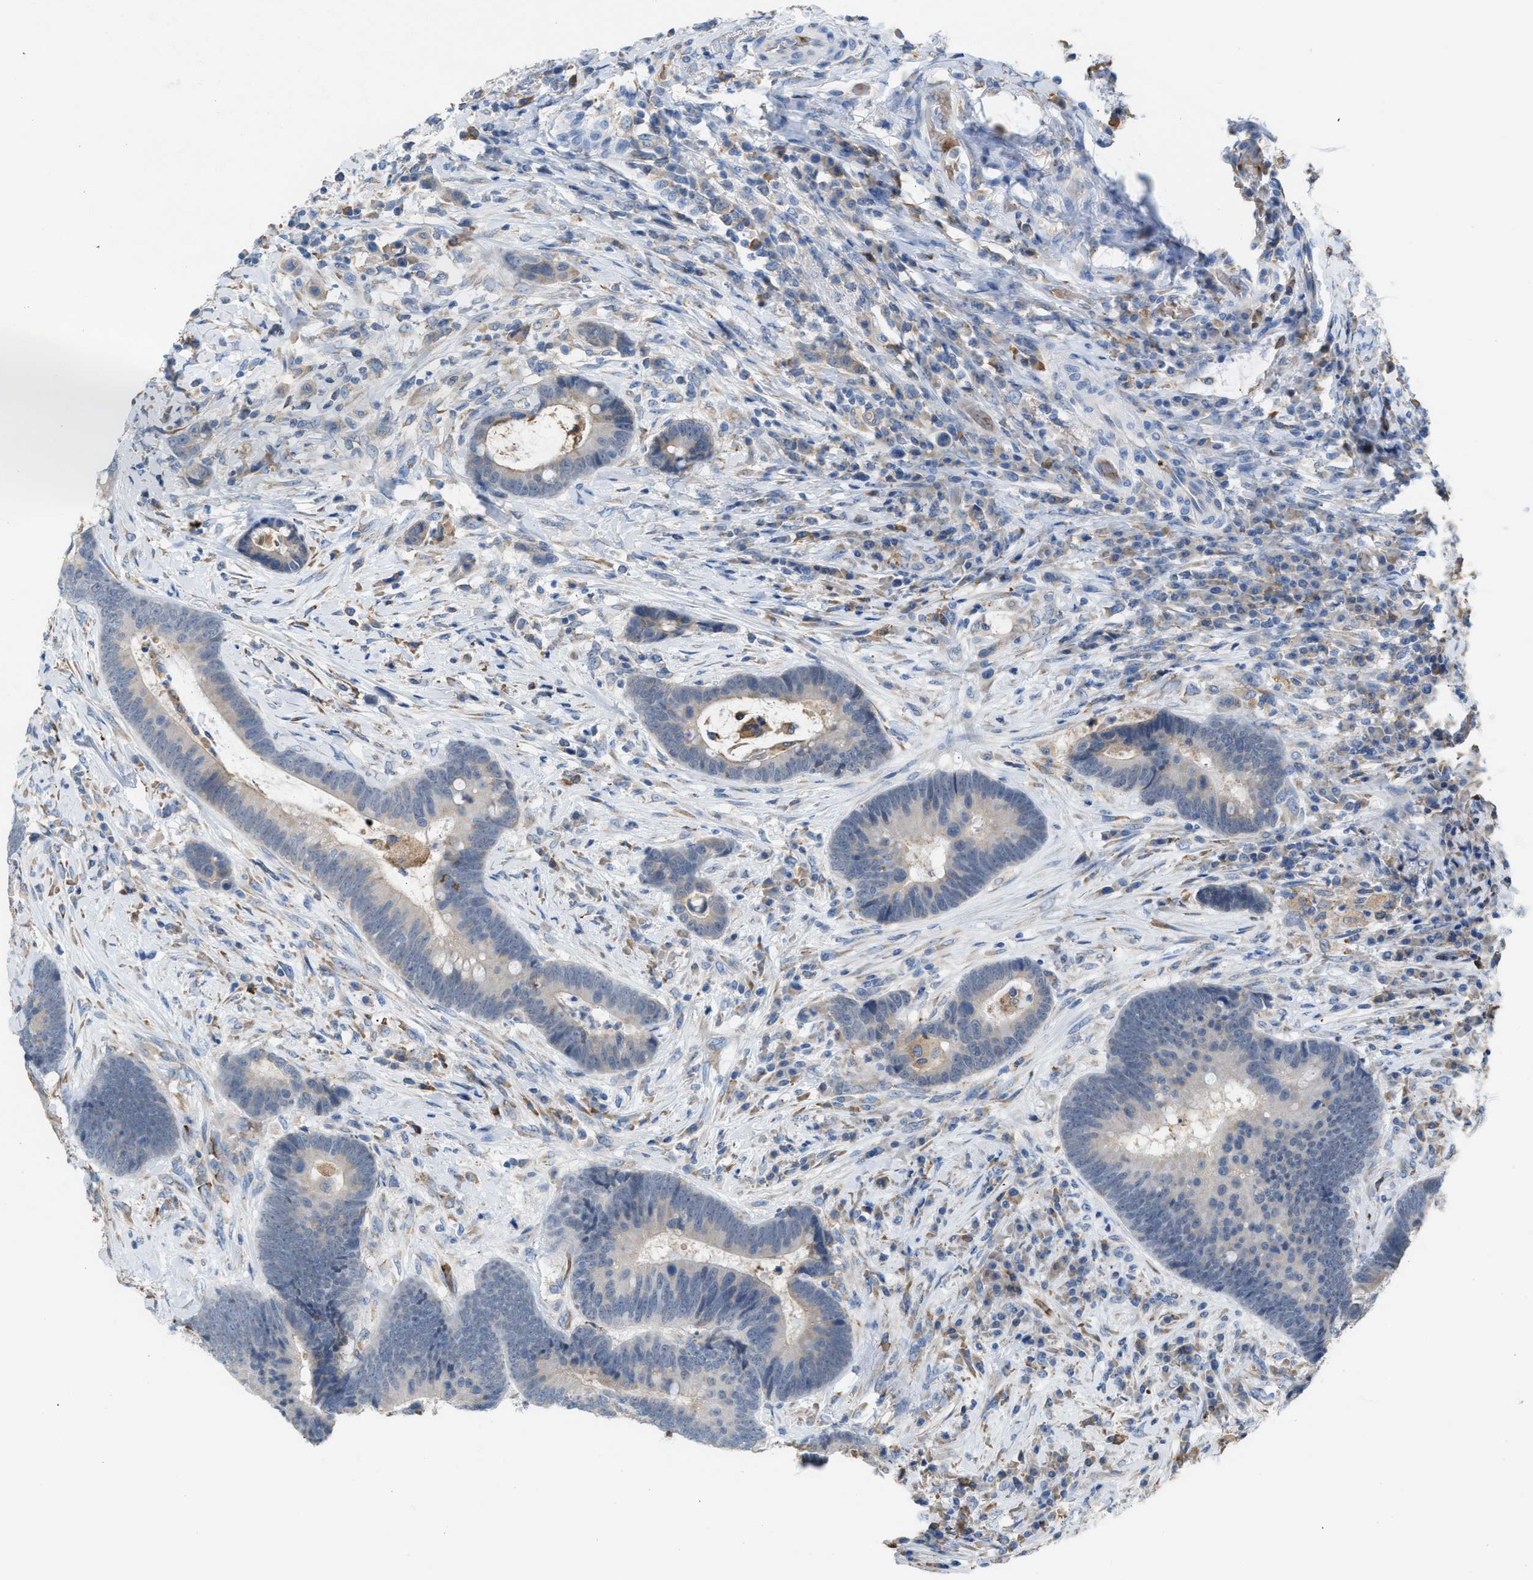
{"staining": {"intensity": "negative", "quantity": "none", "location": "none"}, "tissue": "colorectal cancer", "cell_type": "Tumor cells", "image_type": "cancer", "snomed": [{"axis": "morphology", "description": "Adenocarcinoma, NOS"}, {"axis": "topography", "description": "Rectum"}, {"axis": "topography", "description": "Anal"}], "caption": "This is an IHC photomicrograph of adenocarcinoma (colorectal). There is no expression in tumor cells.", "gene": "CA3", "patient": {"sex": "female", "age": 89}}